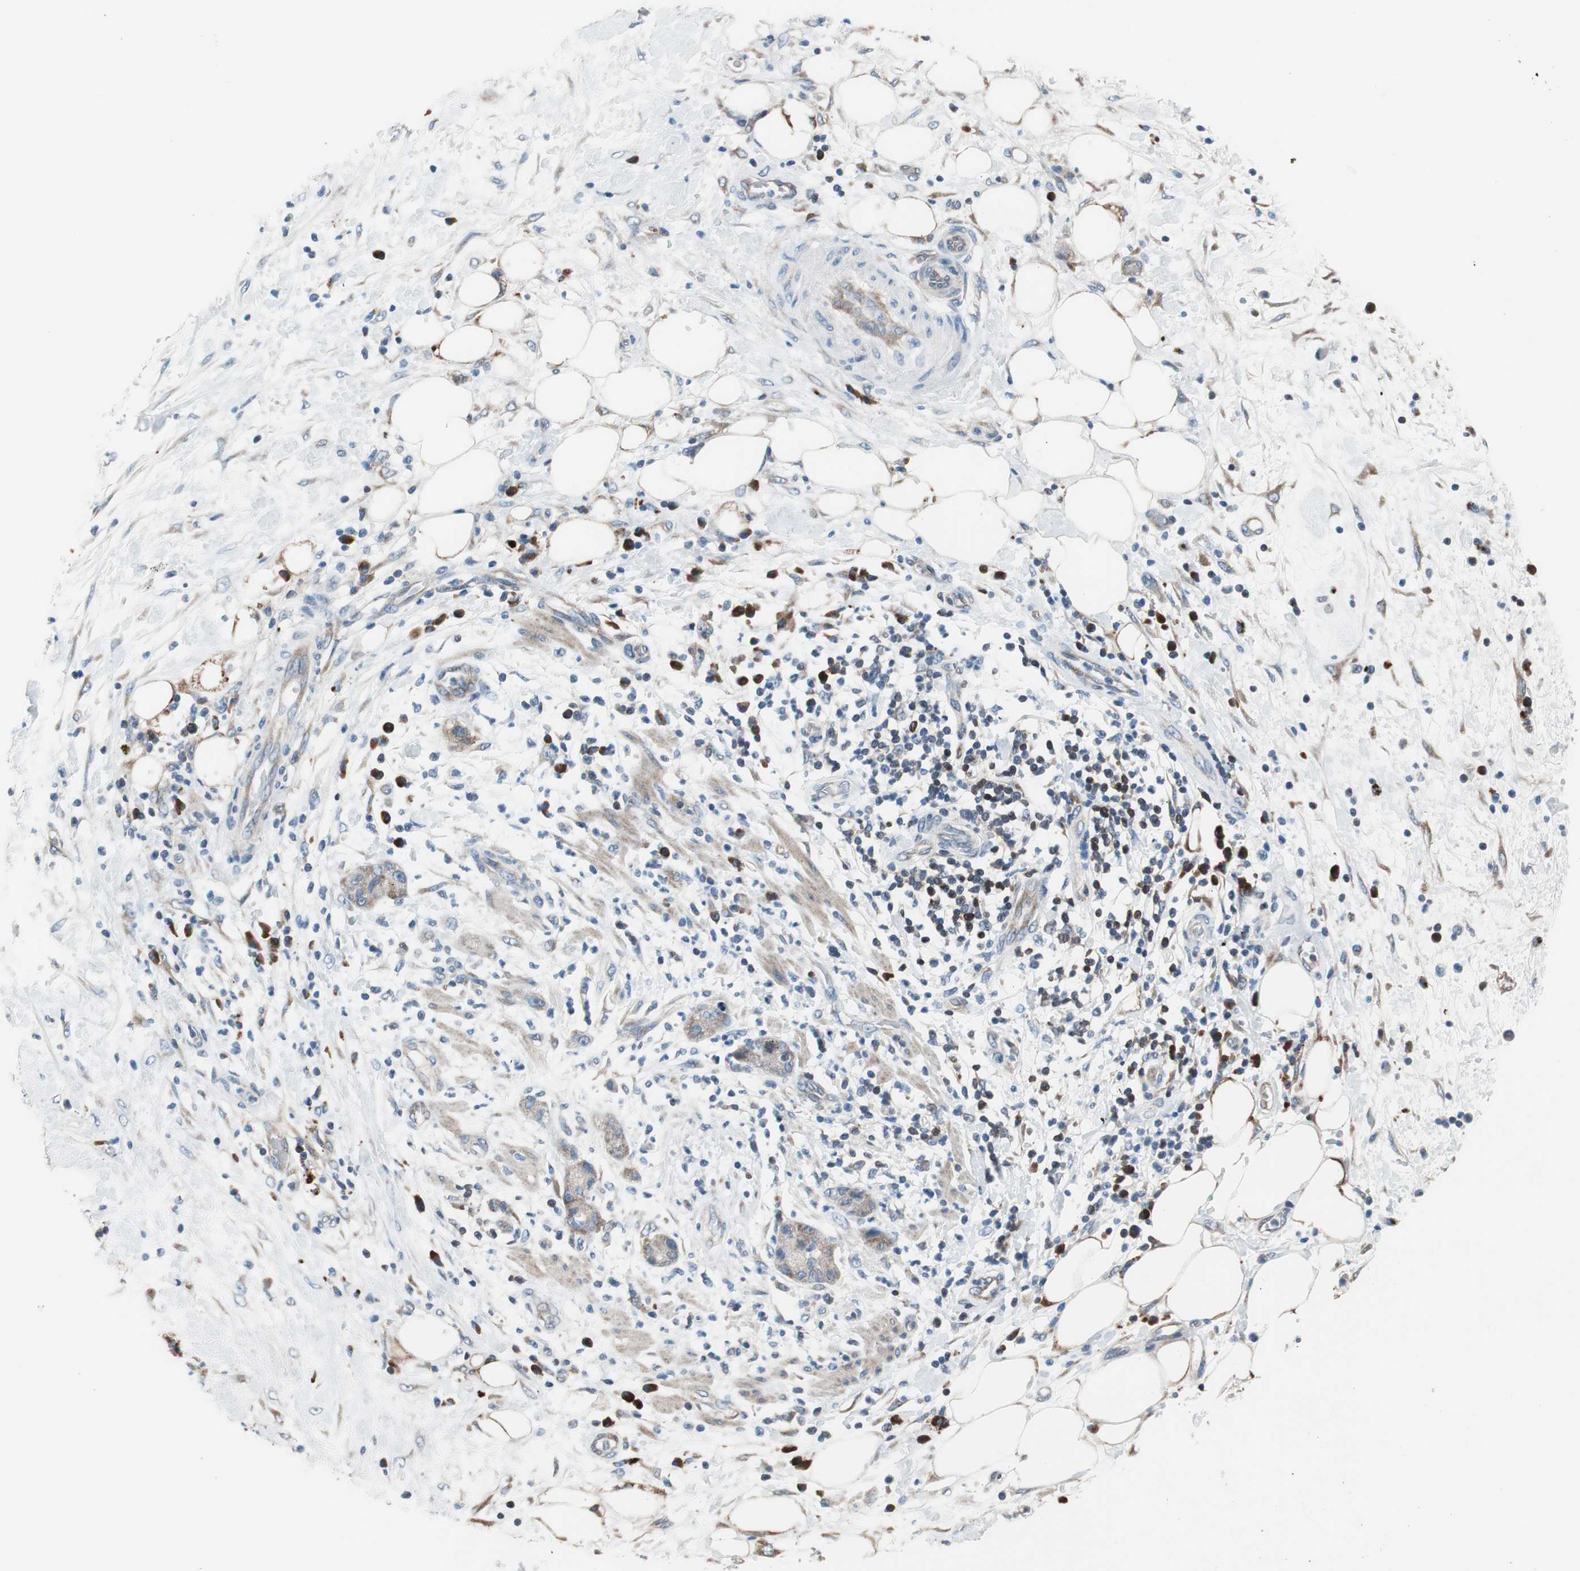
{"staining": {"intensity": "weak", "quantity": "25%-75%", "location": "cytoplasmic/membranous"}, "tissue": "pancreatic cancer", "cell_type": "Tumor cells", "image_type": "cancer", "snomed": [{"axis": "morphology", "description": "Adenocarcinoma, NOS"}, {"axis": "topography", "description": "Pancreas"}], "caption": "Immunohistochemistry (IHC) (DAB (3,3'-diaminobenzidine)) staining of adenocarcinoma (pancreatic) displays weak cytoplasmic/membranous protein expression in approximately 25%-75% of tumor cells.", "gene": "PRDX2", "patient": {"sex": "female", "age": 78}}